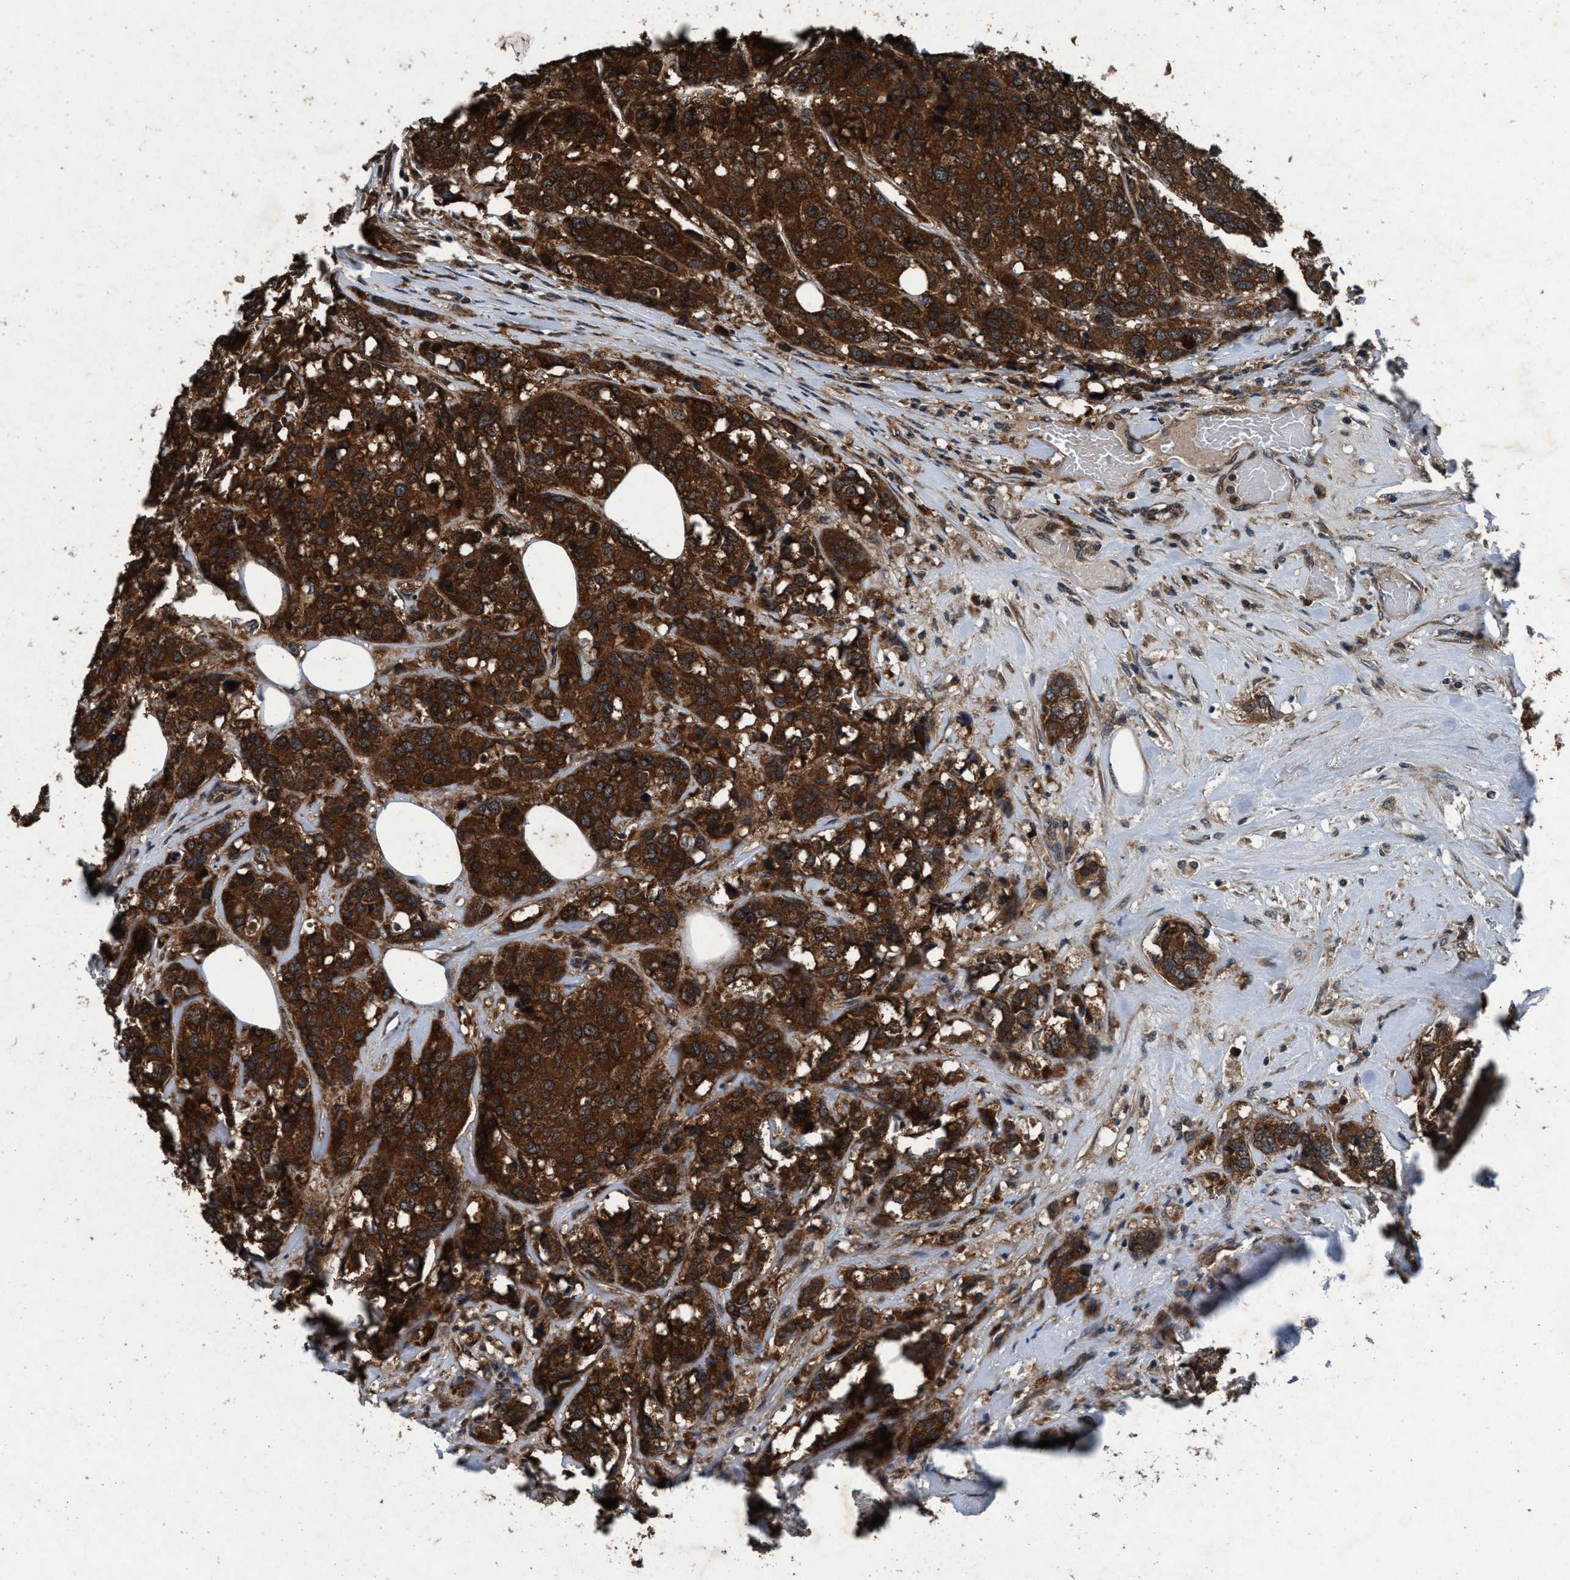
{"staining": {"intensity": "strong", "quantity": ">75%", "location": "cytoplasmic/membranous"}, "tissue": "breast cancer", "cell_type": "Tumor cells", "image_type": "cancer", "snomed": [{"axis": "morphology", "description": "Lobular carcinoma"}, {"axis": "topography", "description": "Breast"}], "caption": "Tumor cells display strong cytoplasmic/membranous staining in approximately >75% of cells in breast lobular carcinoma. (Stains: DAB (3,3'-diaminobenzidine) in brown, nuclei in blue, Microscopy: brightfield microscopy at high magnification).", "gene": "AKT1S1", "patient": {"sex": "female", "age": 59}}